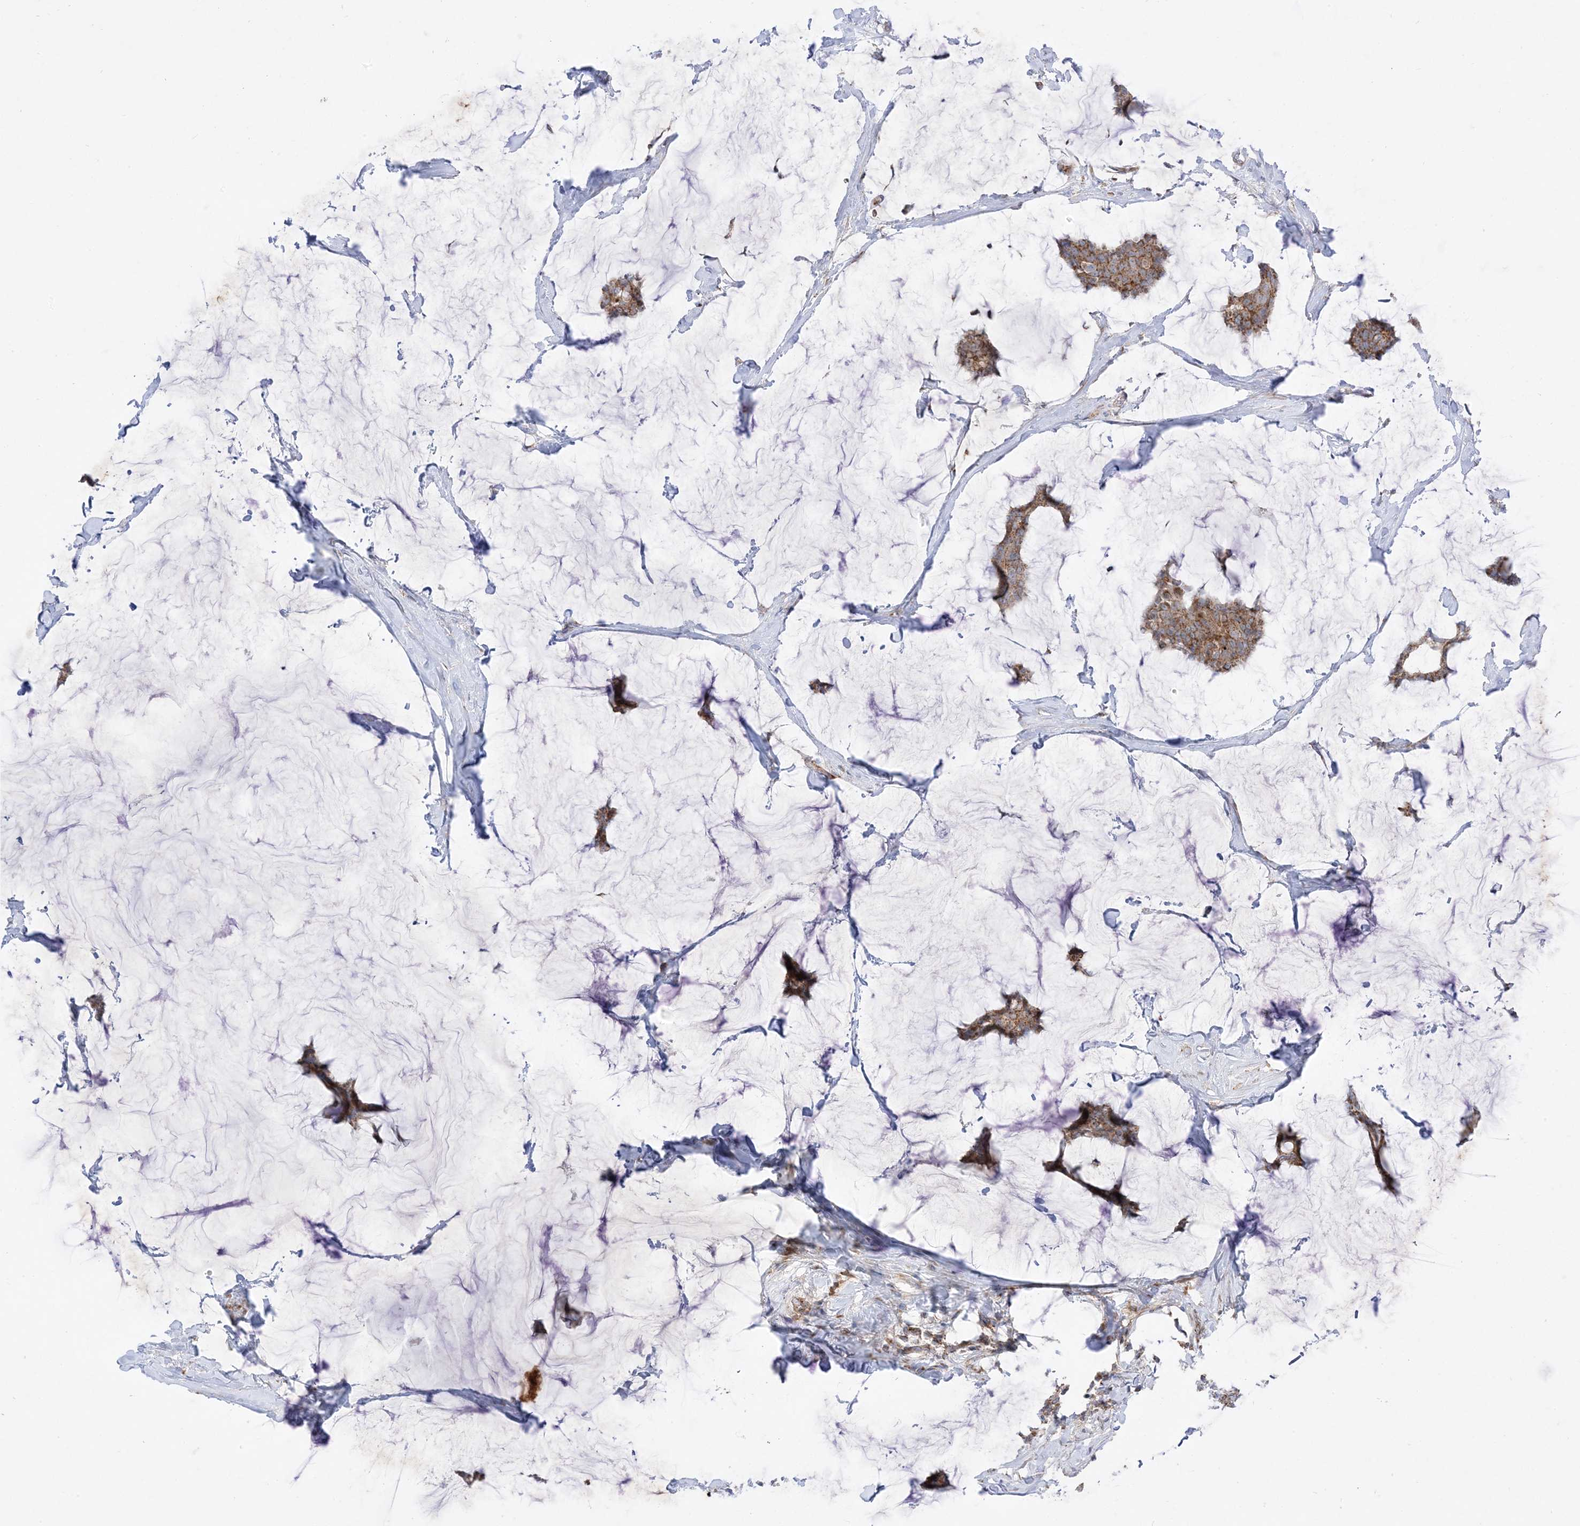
{"staining": {"intensity": "moderate", "quantity": ">75%", "location": "cytoplasmic/membranous"}, "tissue": "breast cancer", "cell_type": "Tumor cells", "image_type": "cancer", "snomed": [{"axis": "morphology", "description": "Duct carcinoma"}, {"axis": "topography", "description": "Breast"}], "caption": "Tumor cells show medium levels of moderate cytoplasmic/membranous expression in about >75% of cells in human invasive ductal carcinoma (breast). (DAB (3,3'-diaminobenzidine) = brown stain, brightfield microscopy at high magnification).", "gene": "AARS2", "patient": {"sex": "female", "age": 93}}